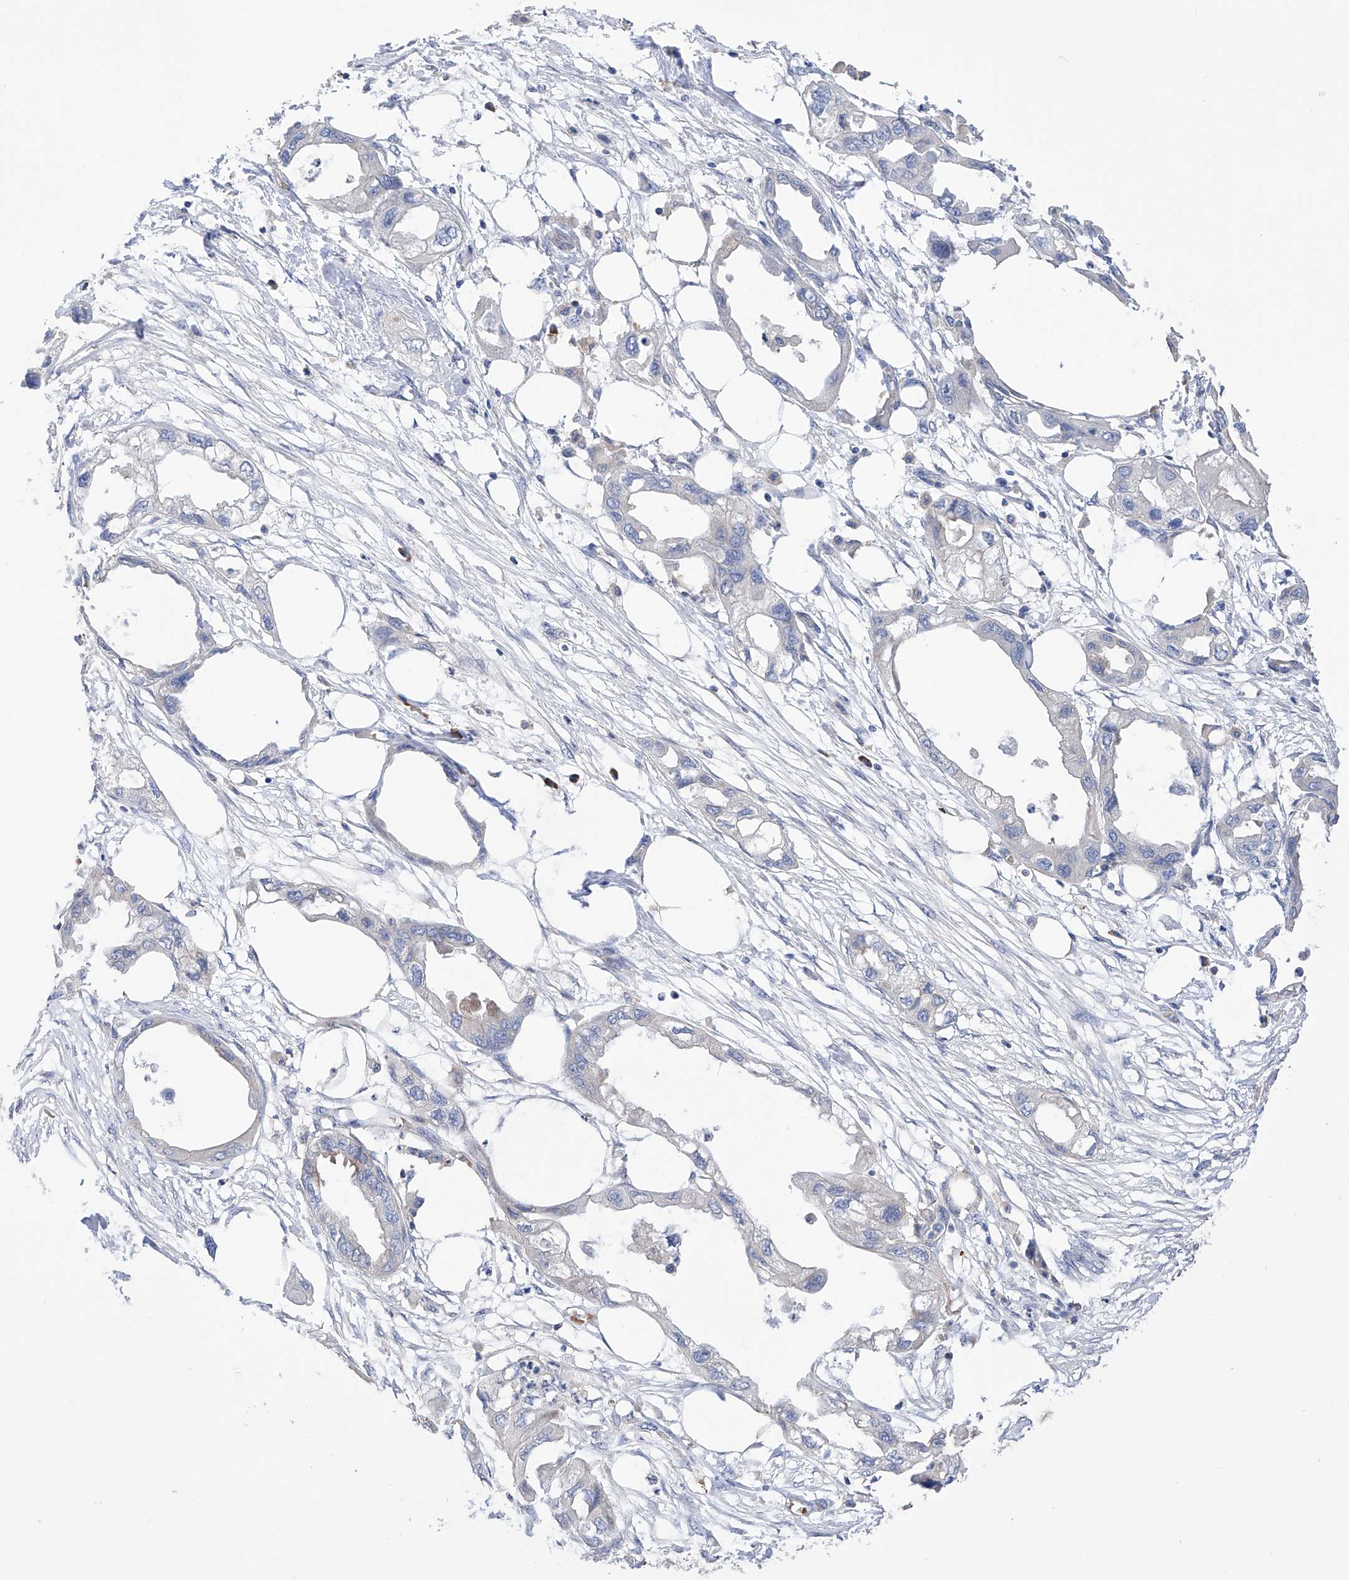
{"staining": {"intensity": "negative", "quantity": "none", "location": "none"}, "tissue": "endometrial cancer", "cell_type": "Tumor cells", "image_type": "cancer", "snomed": [{"axis": "morphology", "description": "Adenocarcinoma, NOS"}, {"axis": "morphology", "description": "Adenocarcinoma, metastatic, NOS"}, {"axis": "topography", "description": "Adipose tissue"}, {"axis": "topography", "description": "Endometrium"}], "caption": "IHC micrograph of neoplastic tissue: human endometrial adenocarcinoma stained with DAB shows no significant protein staining in tumor cells.", "gene": "NFATC4", "patient": {"sex": "female", "age": 67}}